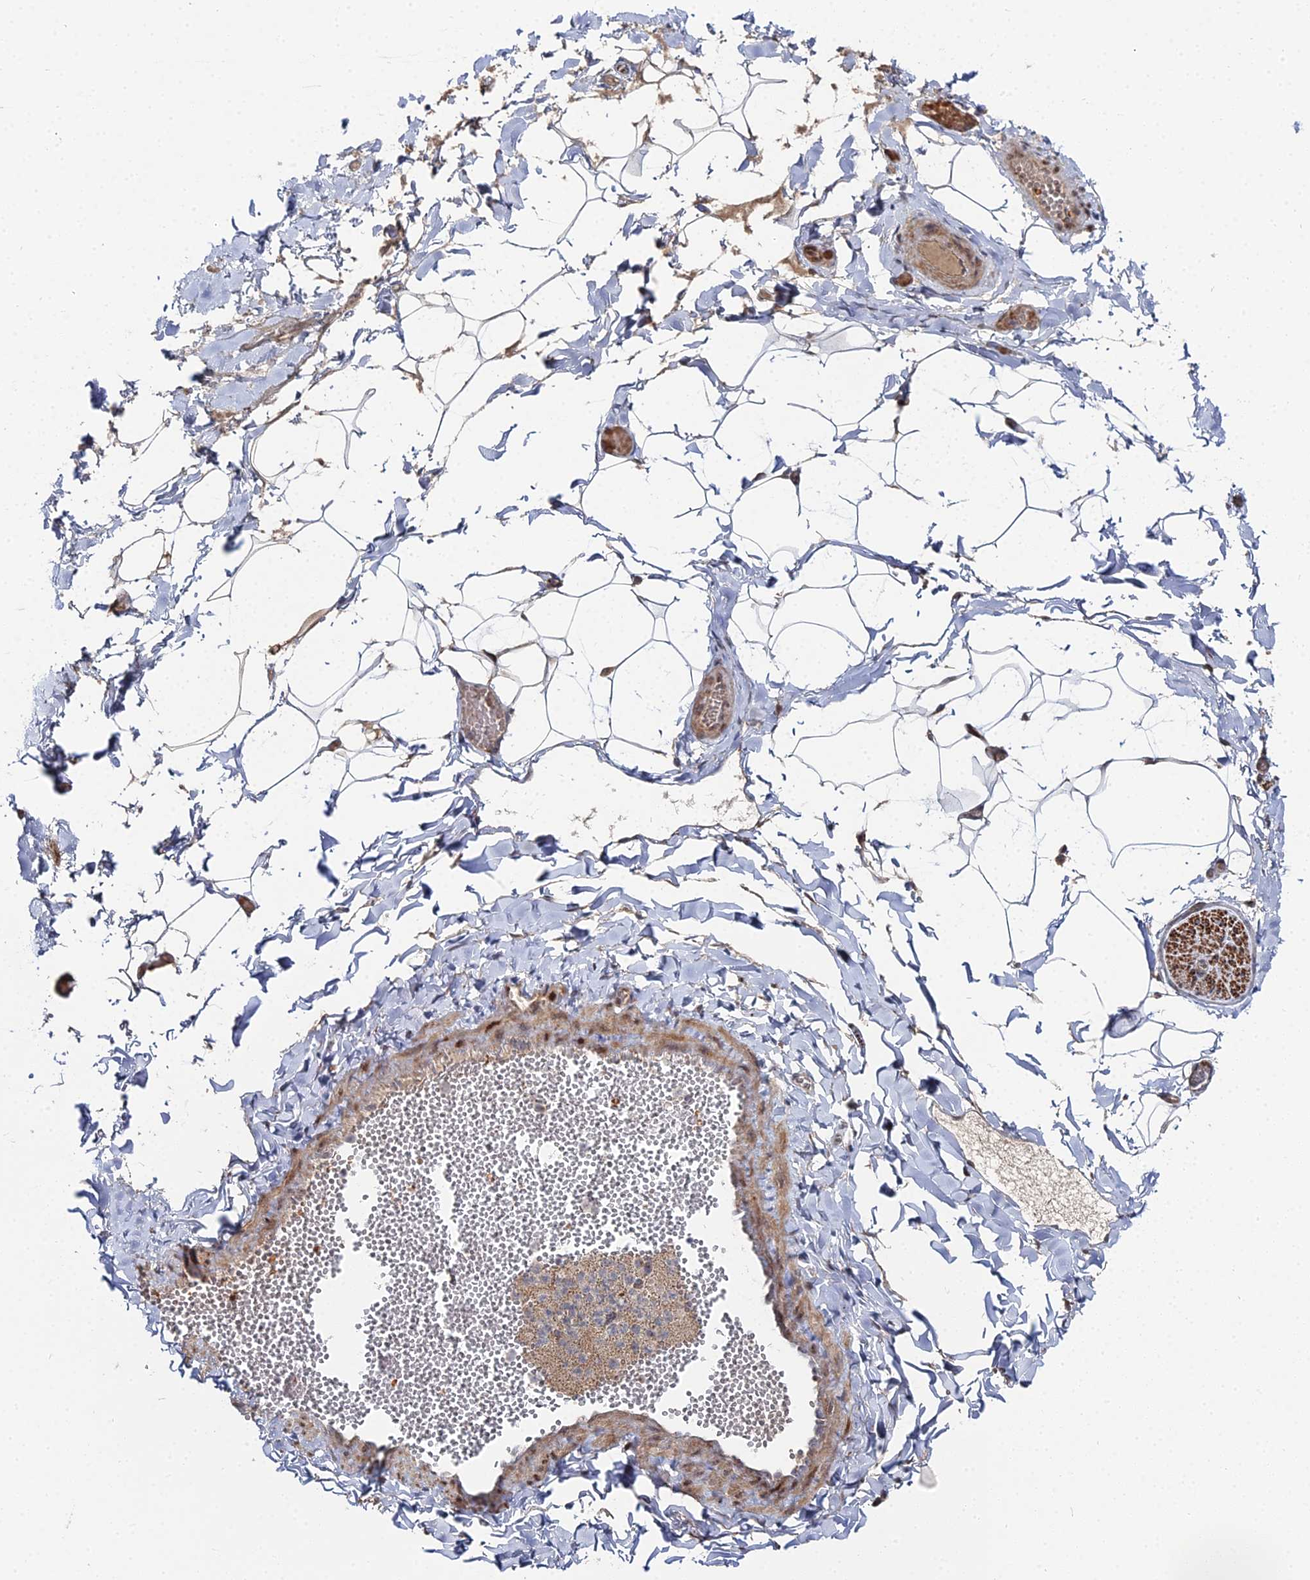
{"staining": {"intensity": "negative", "quantity": "none", "location": "none"}, "tissue": "adipose tissue", "cell_type": "Adipocytes", "image_type": "normal", "snomed": [{"axis": "morphology", "description": "Normal tissue, NOS"}, {"axis": "topography", "description": "Gallbladder"}, {"axis": "topography", "description": "Peripheral nerve tissue"}], "caption": "Adipocytes show no significant staining in normal adipose tissue. (DAB (3,3'-diaminobenzidine) immunohistochemistry visualized using brightfield microscopy, high magnification).", "gene": "SGMS1", "patient": {"sex": "male", "age": 38}}